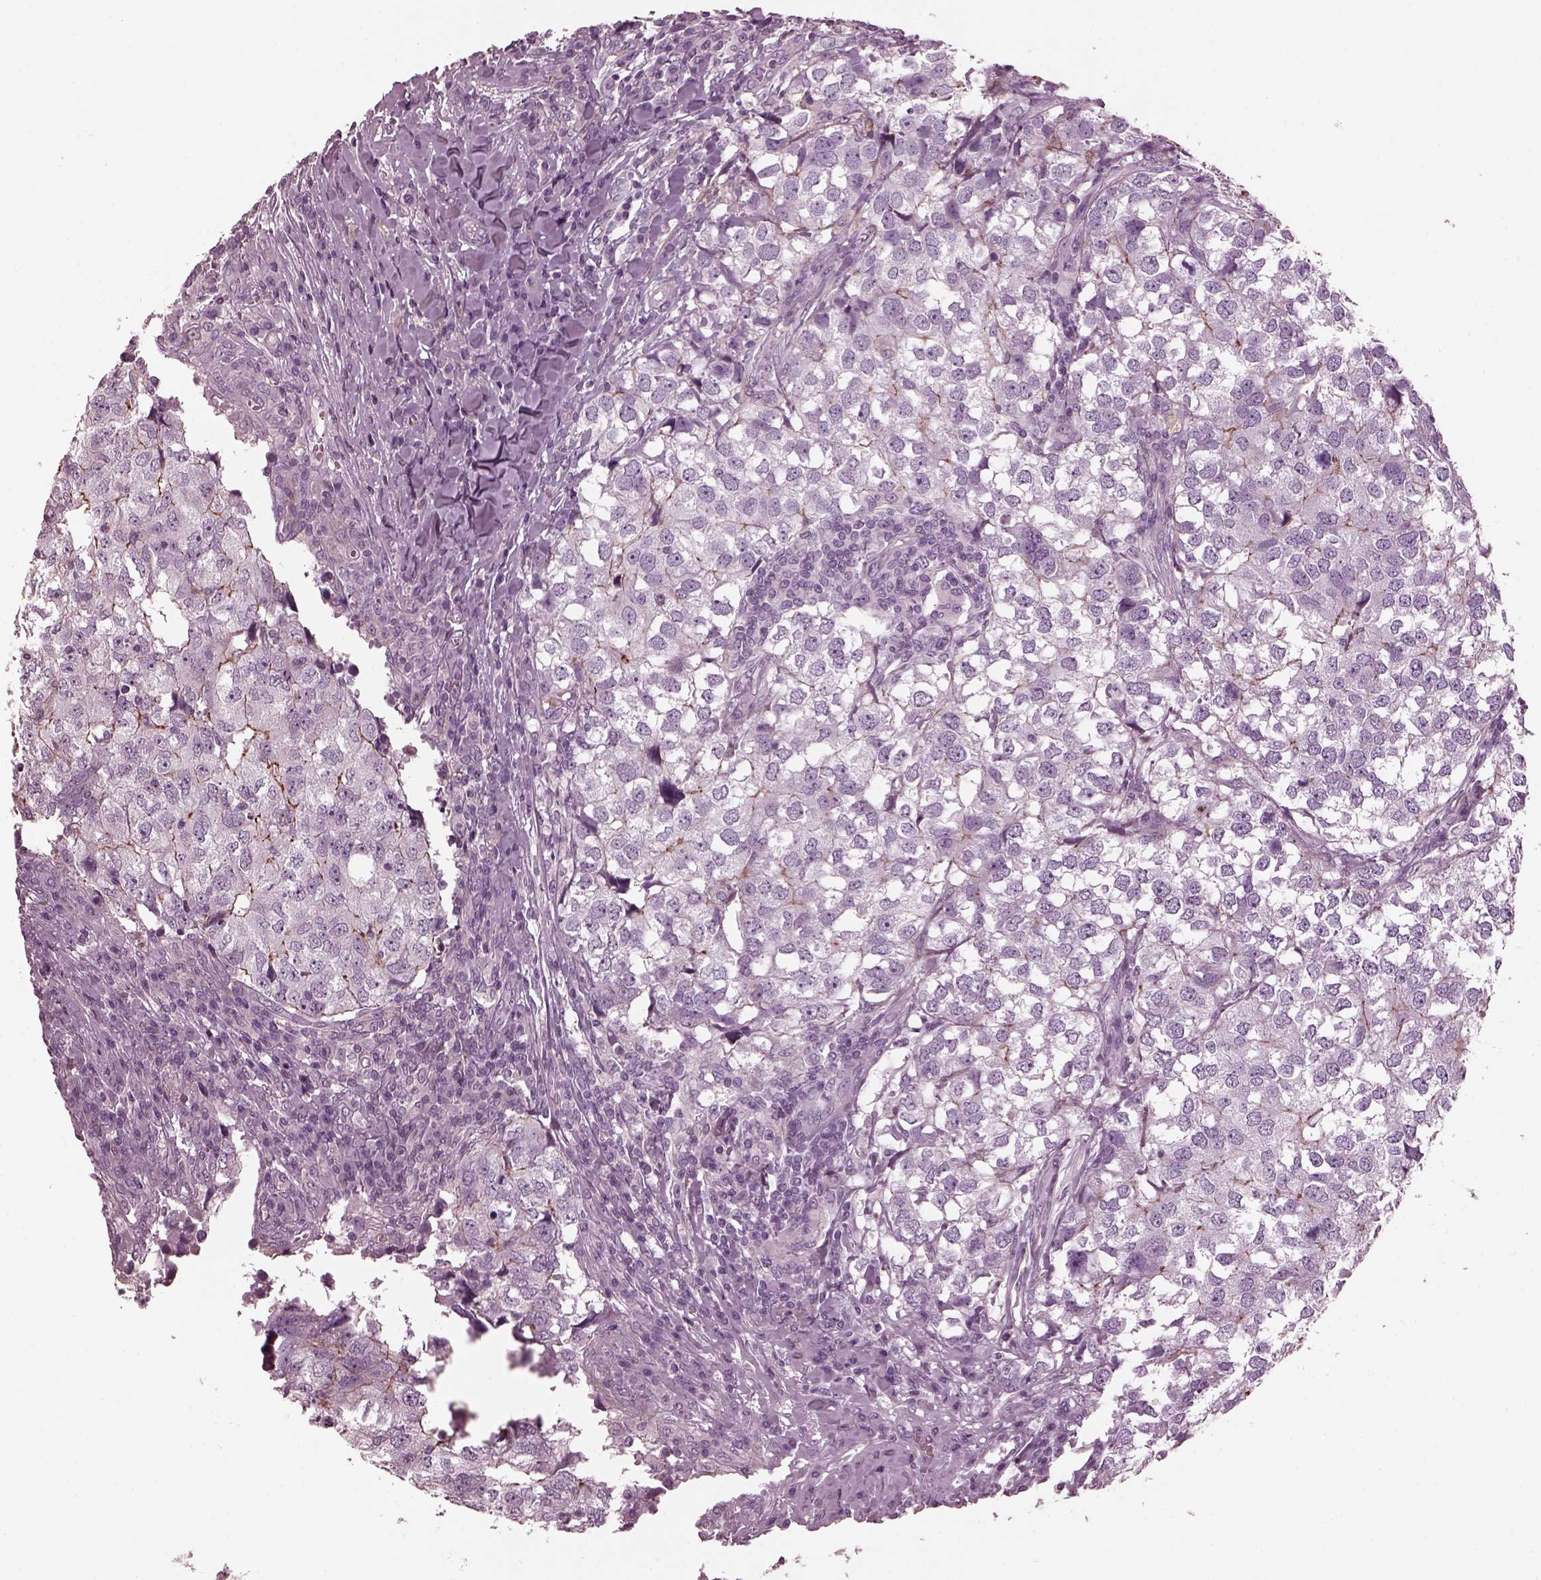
{"staining": {"intensity": "moderate", "quantity": "<25%", "location": "cytoplasmic/membranous"}, "tissue": "breast cancer", "cell_type": "Tumor cells", "image_type": "cancer", "snomed": [{"axis": "morphology", "description": "Duct carcinoma"}, {"axis": "topography", "description": "Breast"}], "caption": "High-power microscopy captured an immunohistochemistry (IHC) histopathology image of breast infiltrating ductal carcinoma, revealing moderate cytoplasmic/membranous expression in about <25% of tumor cells.", "gene": "GDF11", "patient": {"sex": "female", "age": 30}}